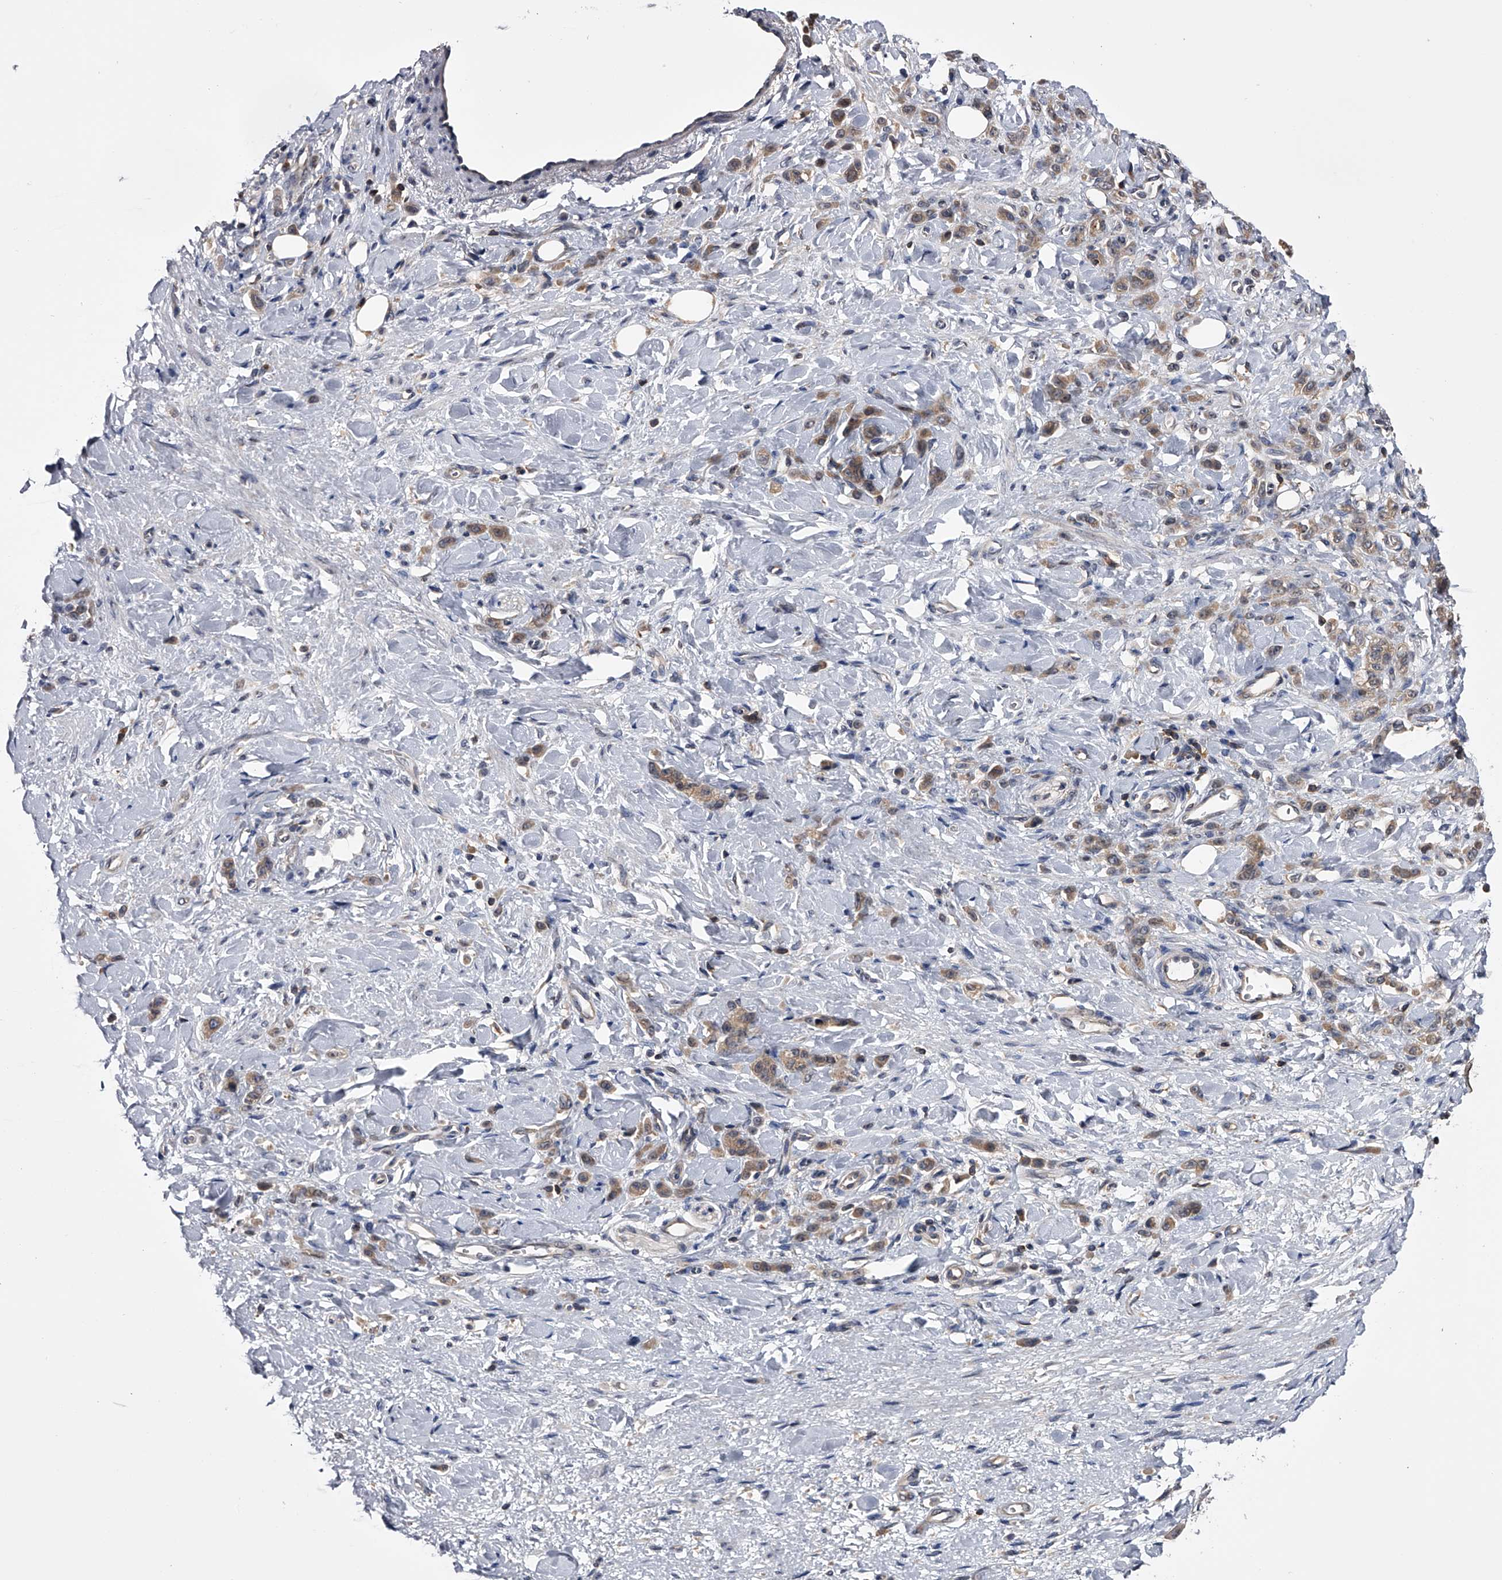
{"staining": {"intensity": "weak", "quantity": ">75%", "location": "cytoplasmic/membranous"}, "tissue": "stomach cancer", "cell_type": "Tumor cells", "image_type": "cancer", "snomed": [{"axis": "morphology", "description": "Normal tissue, NOS"}, {"axis": "morphology", "description": "Adenocarcinoma, NOS"}, {"axis": "topography", "description": "Stomach"}], "caption": "Tumor cells show low levels of weak cytoplasmic/membranous positivity in about >75% of cells in stomach cancer.", "gene": "PAN3", "patient": {"sex": "male", "age": 82}}